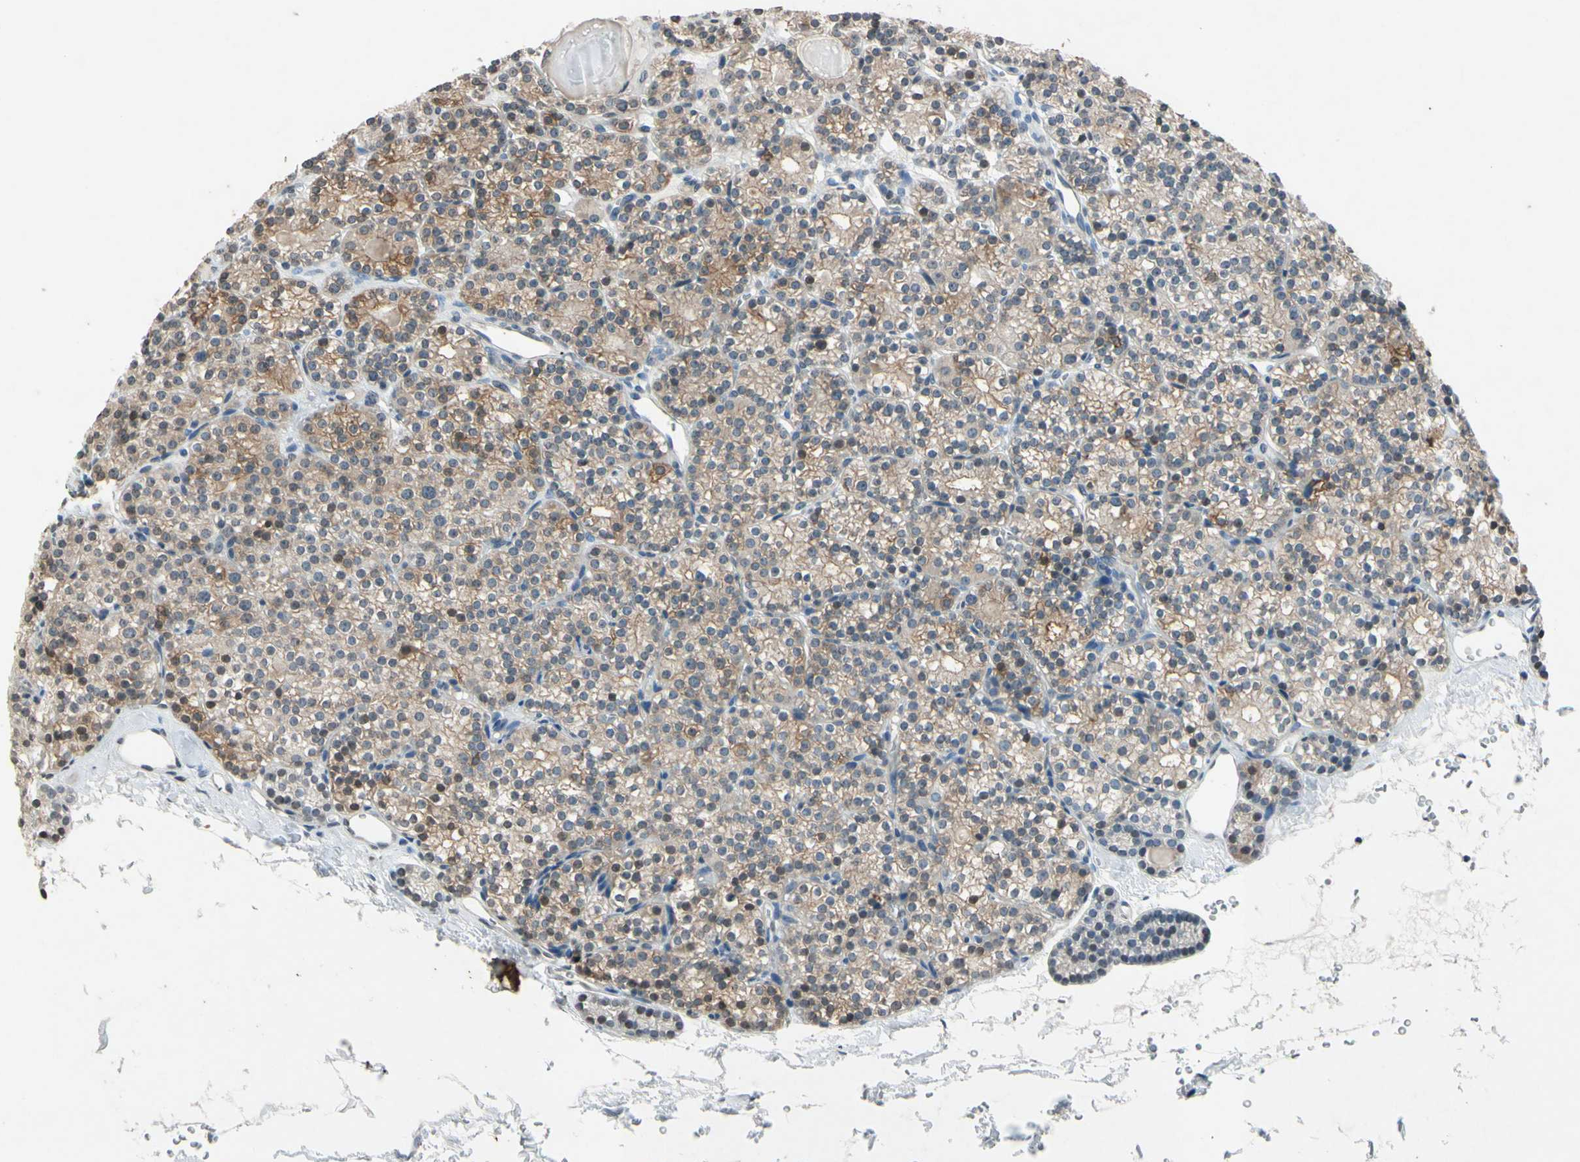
{"staining": {"intensity": "weak", "quantity": ">75%", "location": "cytoplasmic/membranous"}, "tissue": "parathyroid gland", "cell_type": "Glandular cells", "image_type": "normal", "snomed": [{"axis": "morphology", "description": "Normal tissue, NOS"}, {"axis": "topography", "description": "Parathyroid gland"}], "caption": "The micrograph exhibits a brown stain indicating the presence of a protein in the cytoplasmic/membranous of glandular cells in parathyroid gland. (IHC, brightfield microscopy, high magnification).", "gene": "CLDN11", "patient": {"sex": "female", "age": 64}}